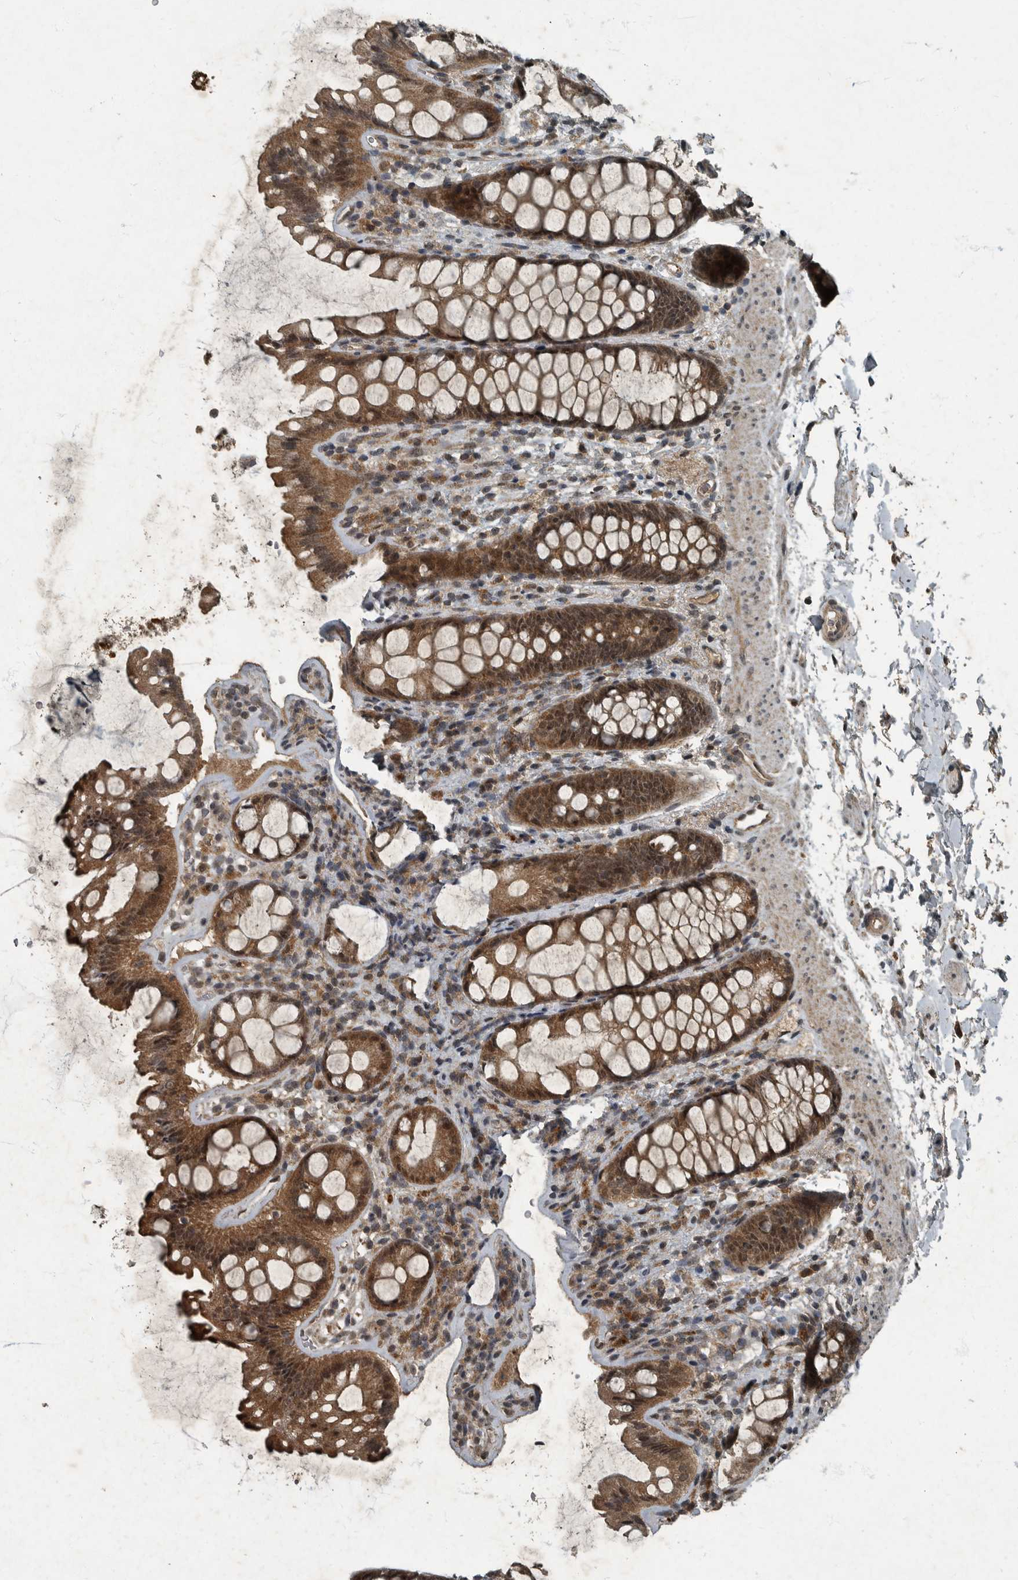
{"staining": {"intensity": "moderate", "quantity": ">75%", "location": "cytoplasmic/membranous,nuclear"}, "tissue": "rectum", "cell_type": "Glandular cells", "image_type": "normal", "snomed": [{"axis": "morphology", "description": "Normal tissue, NOS"}, {"axis": "topography", "description": "Rectum"}], "caption": "About >75% of glandular cells in benign rectum demonstrate moderate cytoplasmic/membranous,nuclear protein positivity as visualized by brown immunohistochemical staining.", "gene": "FOXO1", "patient": {"sex": "female", "age": 65}}